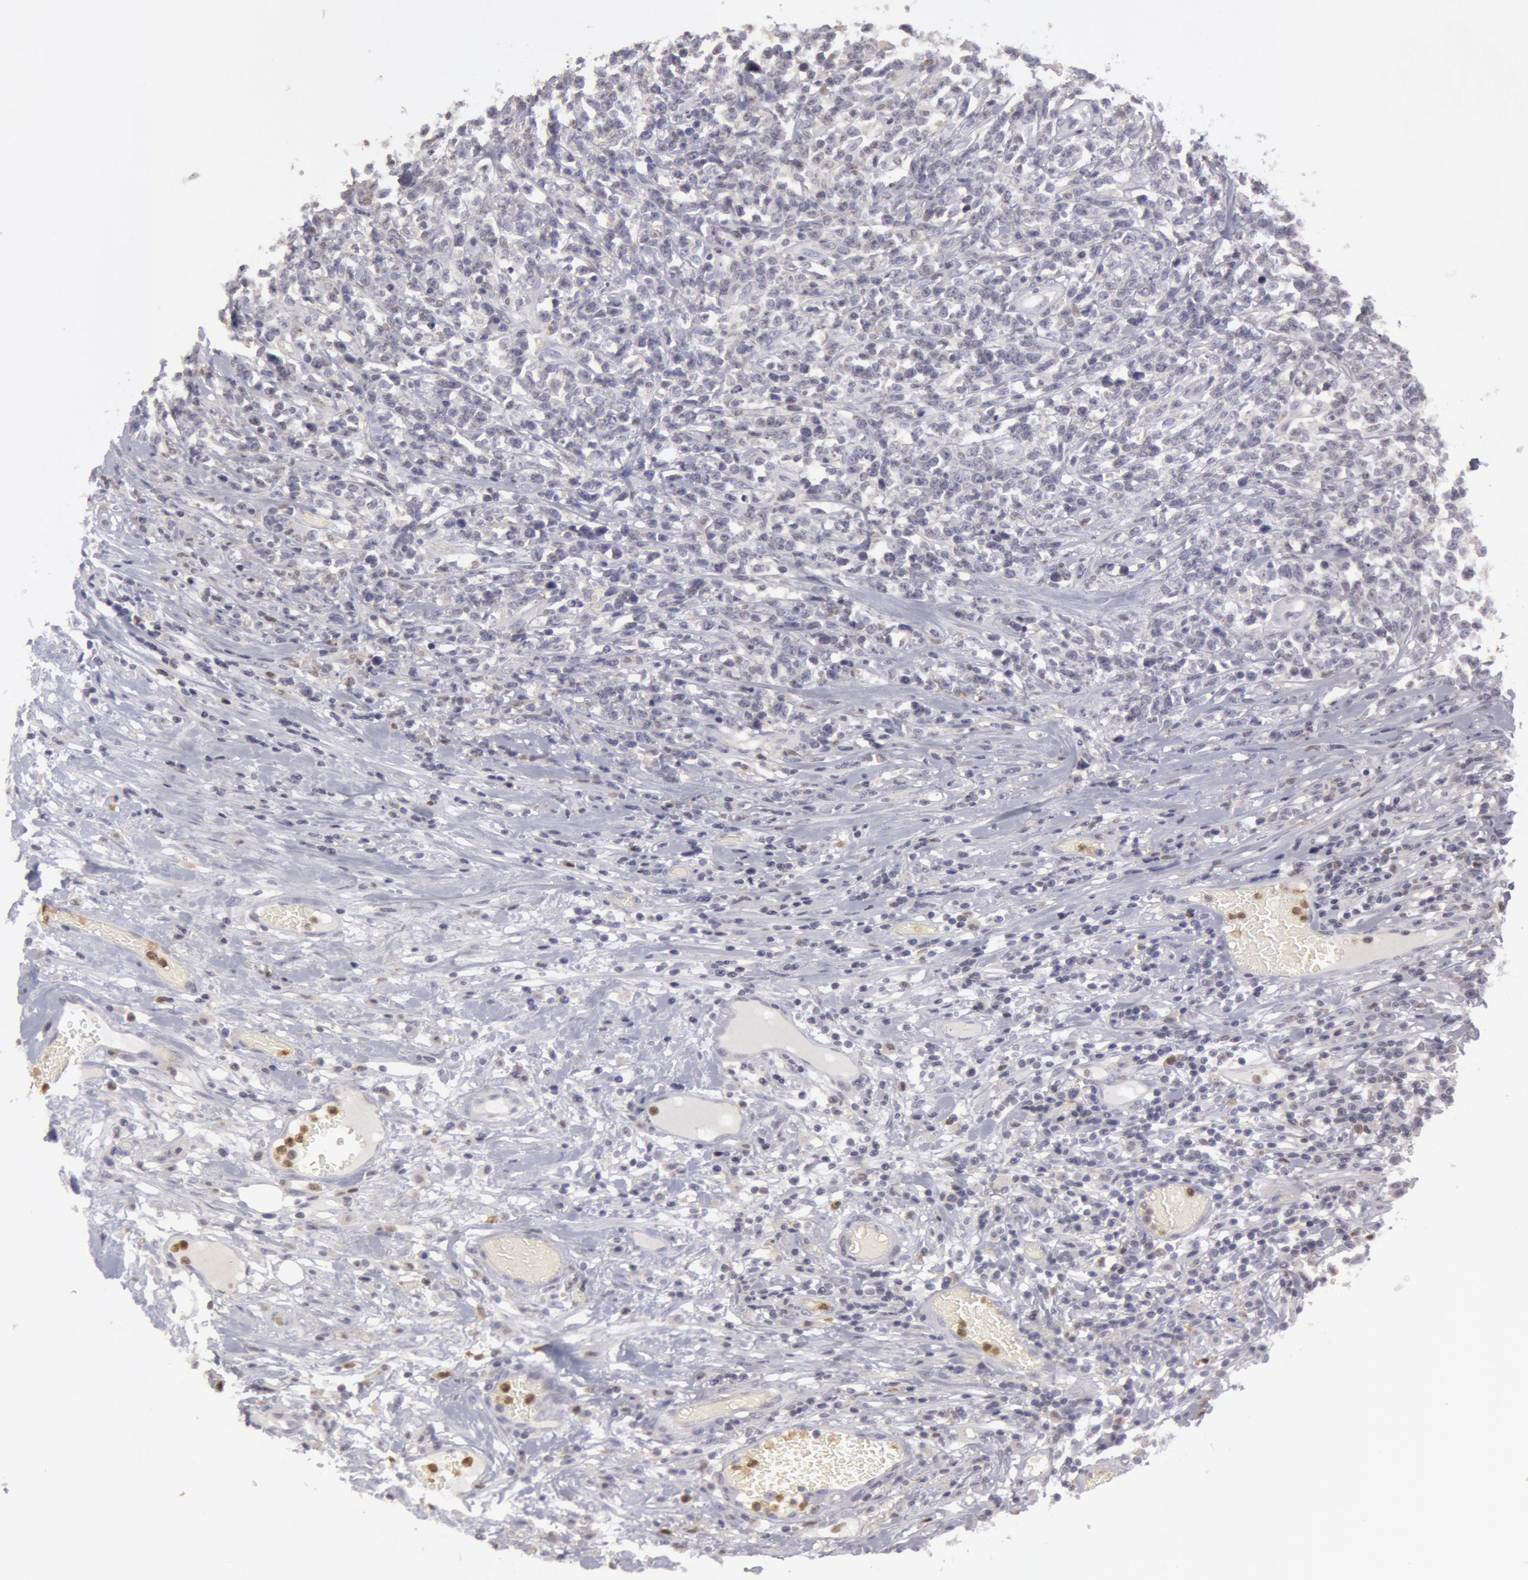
{"staining": {"intensity": "weak", "quantity": "<25%", "location": "cytoplasmic/membranous,nuclear"}, "tissue": "lymphoma", "cell_type": "Tumor cells", "image_type": "cancer", "snomed": [{"axis": "morphology", "description": "Malignant lymphoma, non-Hodgkin's type, High grade"}, {"axis": "topography", "description": "Colon"}], "caption": "This is a image of immunohistochemistry staining of lymphoma, which shows no staining in tumor cells.", "gene": "CAT", "patient": {"sex": "male", "age": 82}}